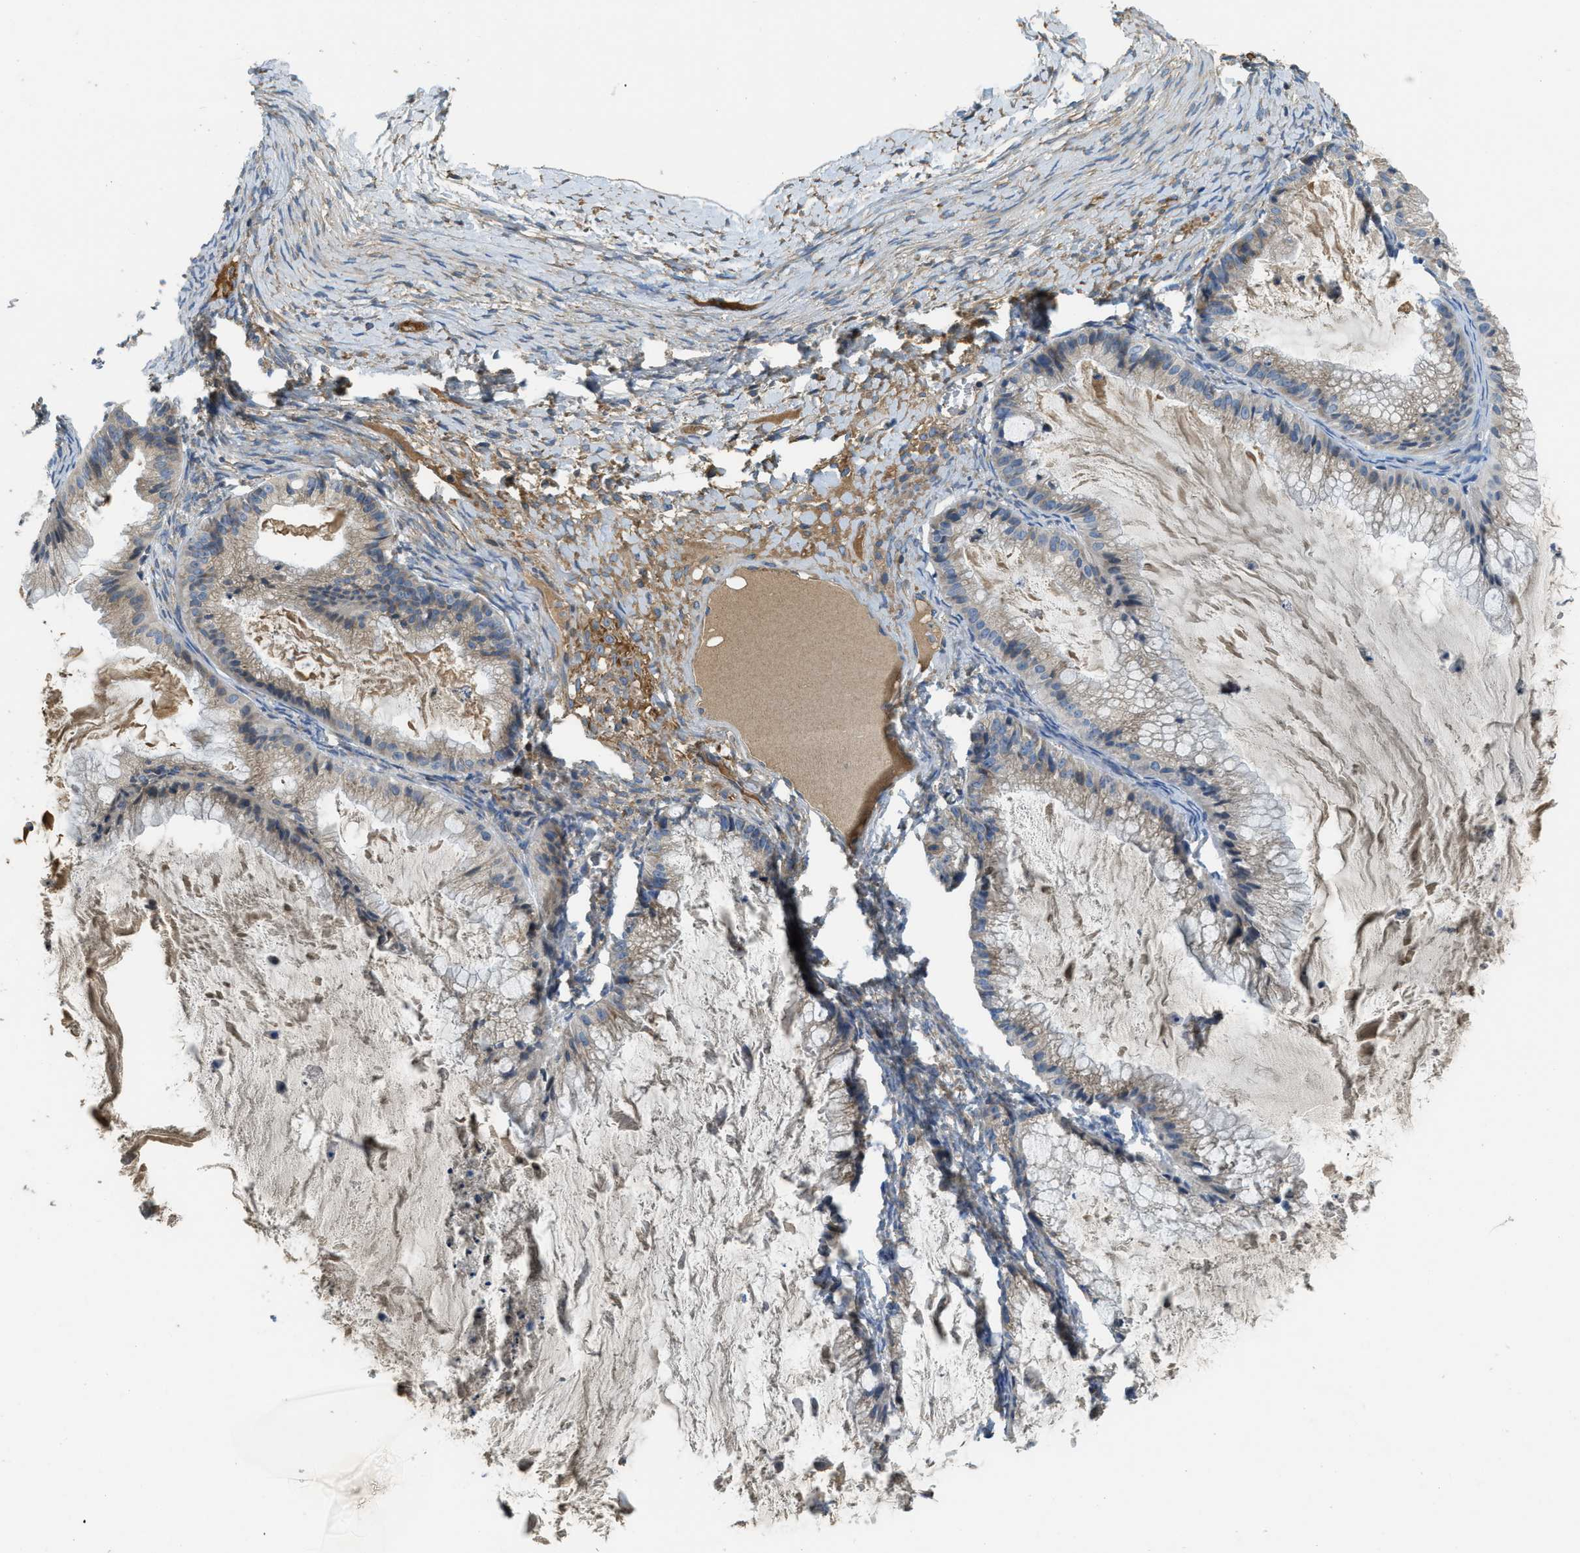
{"staining": {"intensity": "negative", "quantity": "none", "location": "none"}, "tissue": "ovarian cancer", "cell_type": "Tumor cells", "image_type": "cancer", "snomed": [{"axis": "morphology", "description": "Cystadenocarcinoma, mucinous, NOS"}, {"axis": "topography", "description": "Ovary"}], "caption": "This is an immunohistochemistry (IHC) photomicrograph of human ovarian mucinous cystadenocarcinoma. There is no staining in tumor cells.", "gene": "SSR1", "patient": {"sex": "female", "age": 57}}